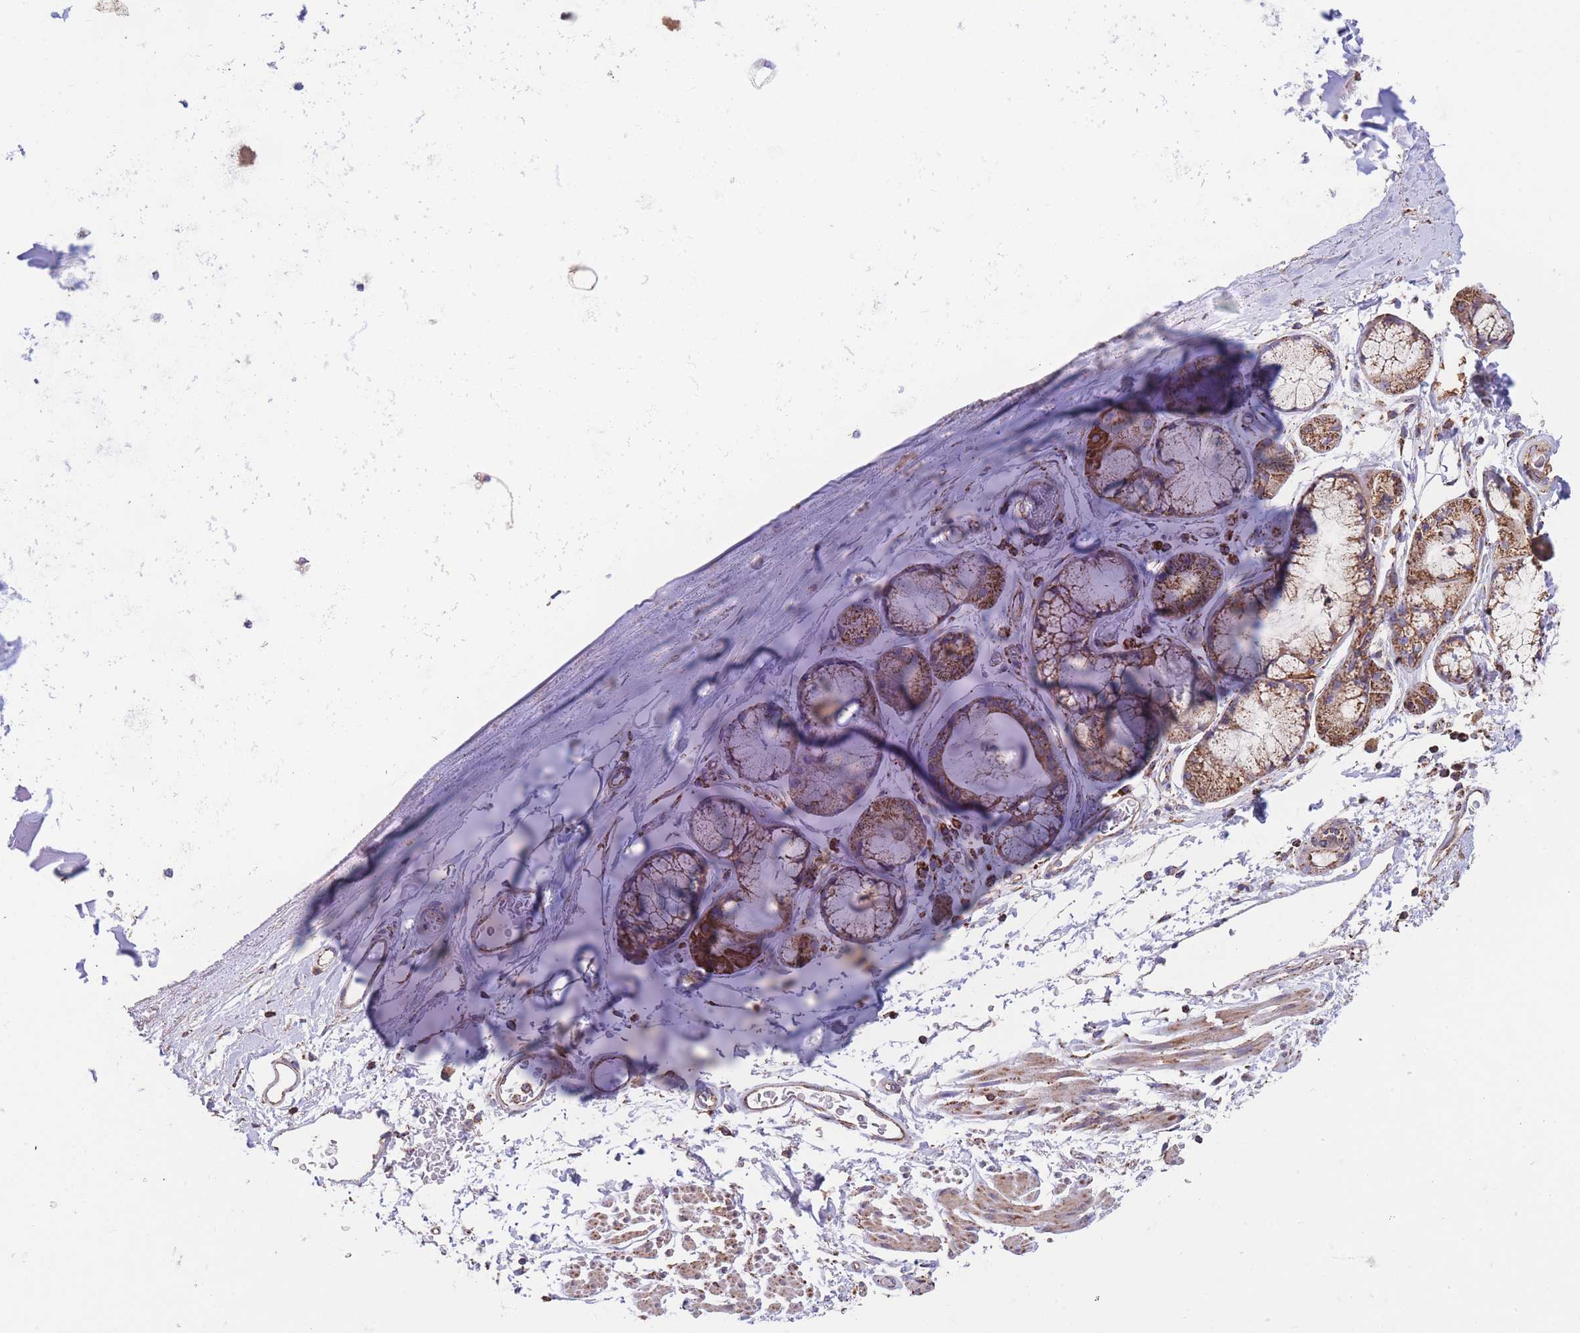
{"staining": {"intensity": "weak", "quantity": "<25%", "location": "cytoplasmic/membranous"}, "tissue": "soft tissue", "cell_type": "Chondrocytes", "image_type": "normal", "snomed": [{"axis": "morphology", "description": "Normal tissue, NOS"}, {"axis": "topography", "description": "Cartilage tissue"}], "caption": "This is a histopathology image of immunohistochemistry staining of unremarkable soft tissue, which shows no staining in chondrocytes.", "gene": "FKBP8", "patient": {"sex": "male", "age": 73}}